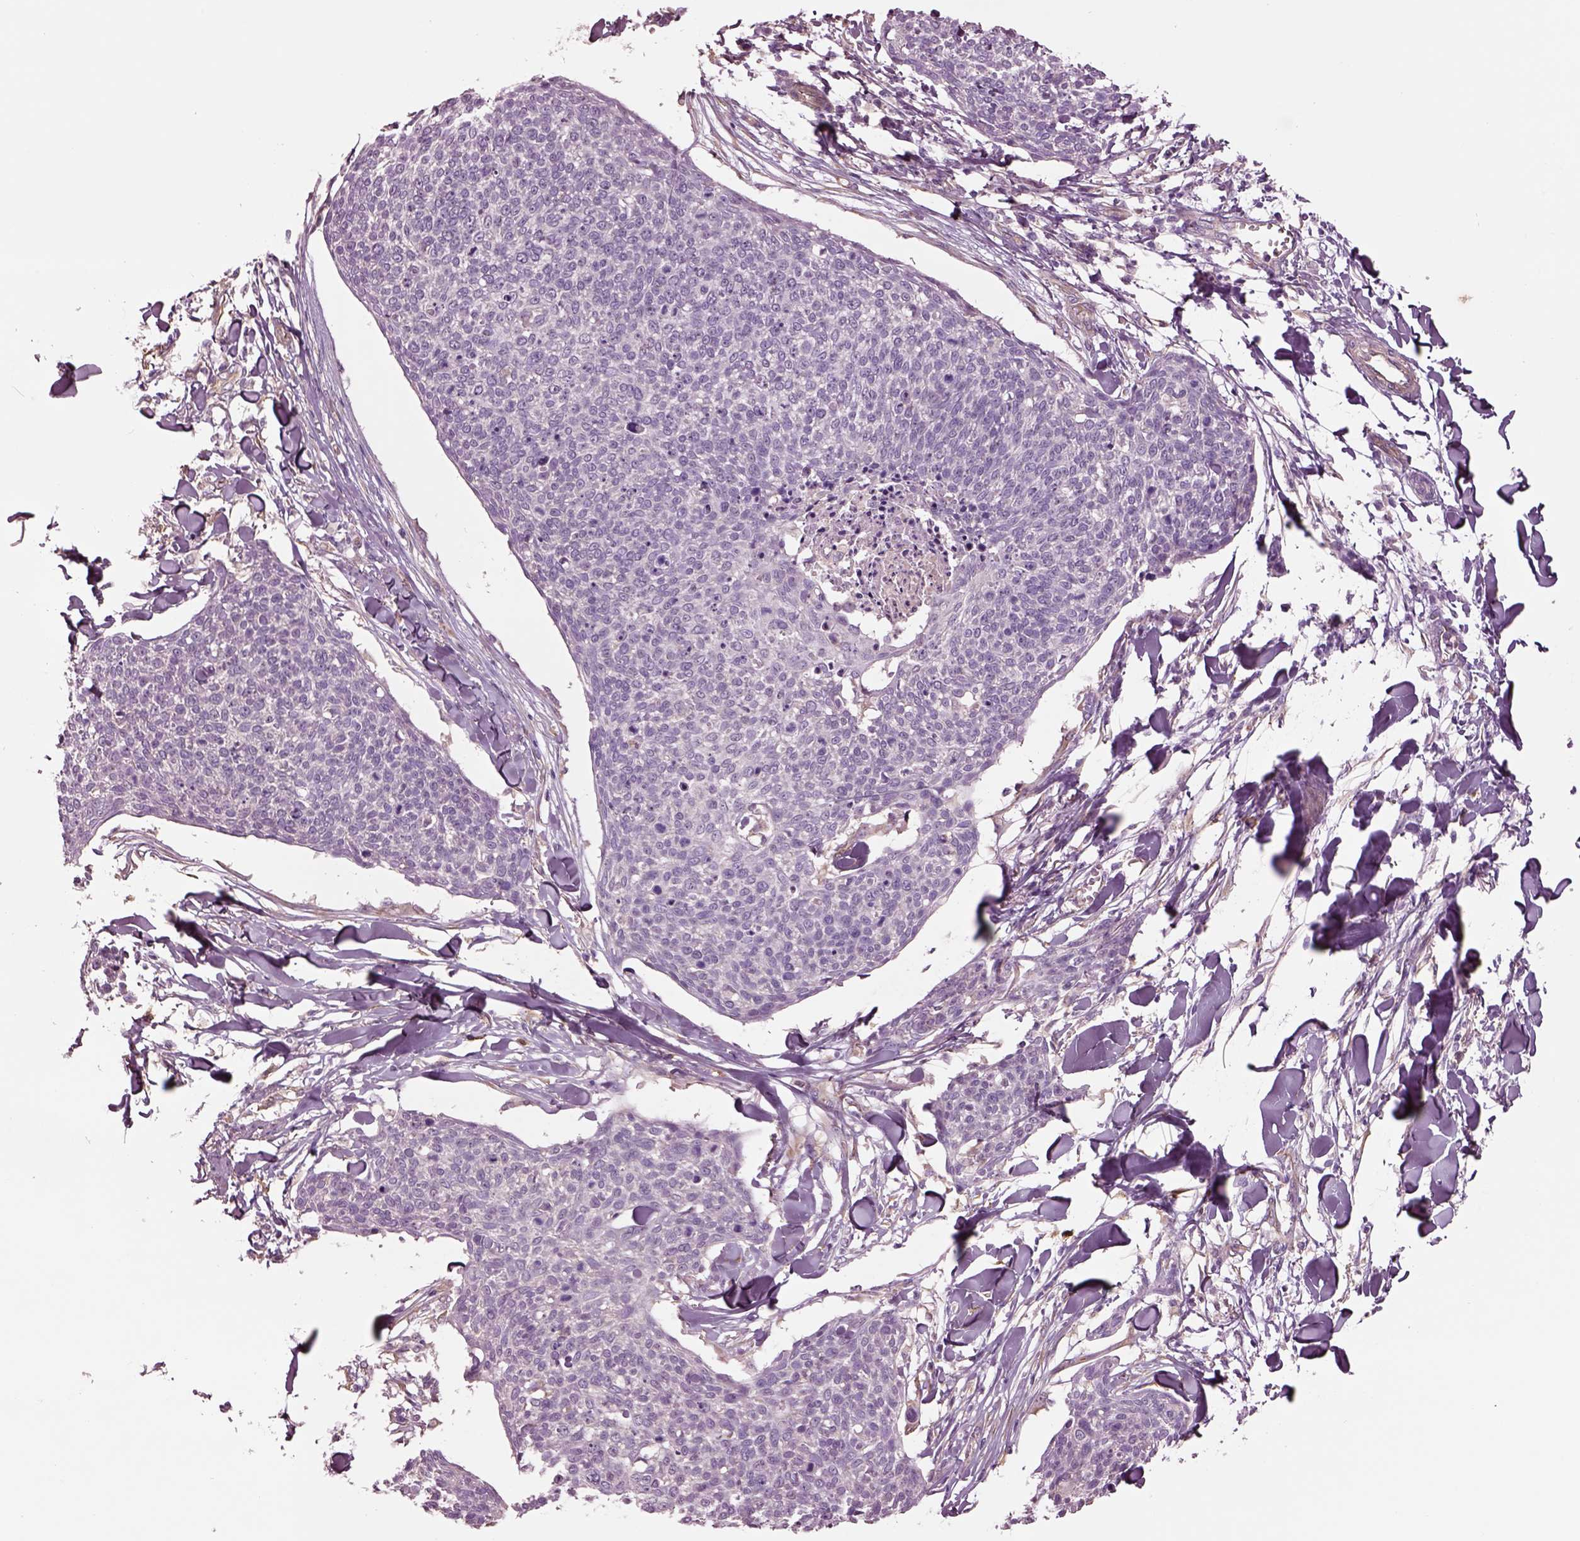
{"staining": {"intensity": "negative", "quantity": "none", "location": "none"}, "tissue": "skin cancer", "cell_type": "Tumor cells", "image_type": "cancer", "snomed": [{"axis": "morphology", "description": "Squamous cell carcinoma, NOS"}, {"axis": "topography", "description": "Skin"}, {"axis": "topography", "description": "Vulva"}], "caption": "Tumor cells are negative for brown protein staining in skin cancer (squamous cell carcinoma).", "gene": "HTR1B", "patient": {"sex": "female", "age": 75}}